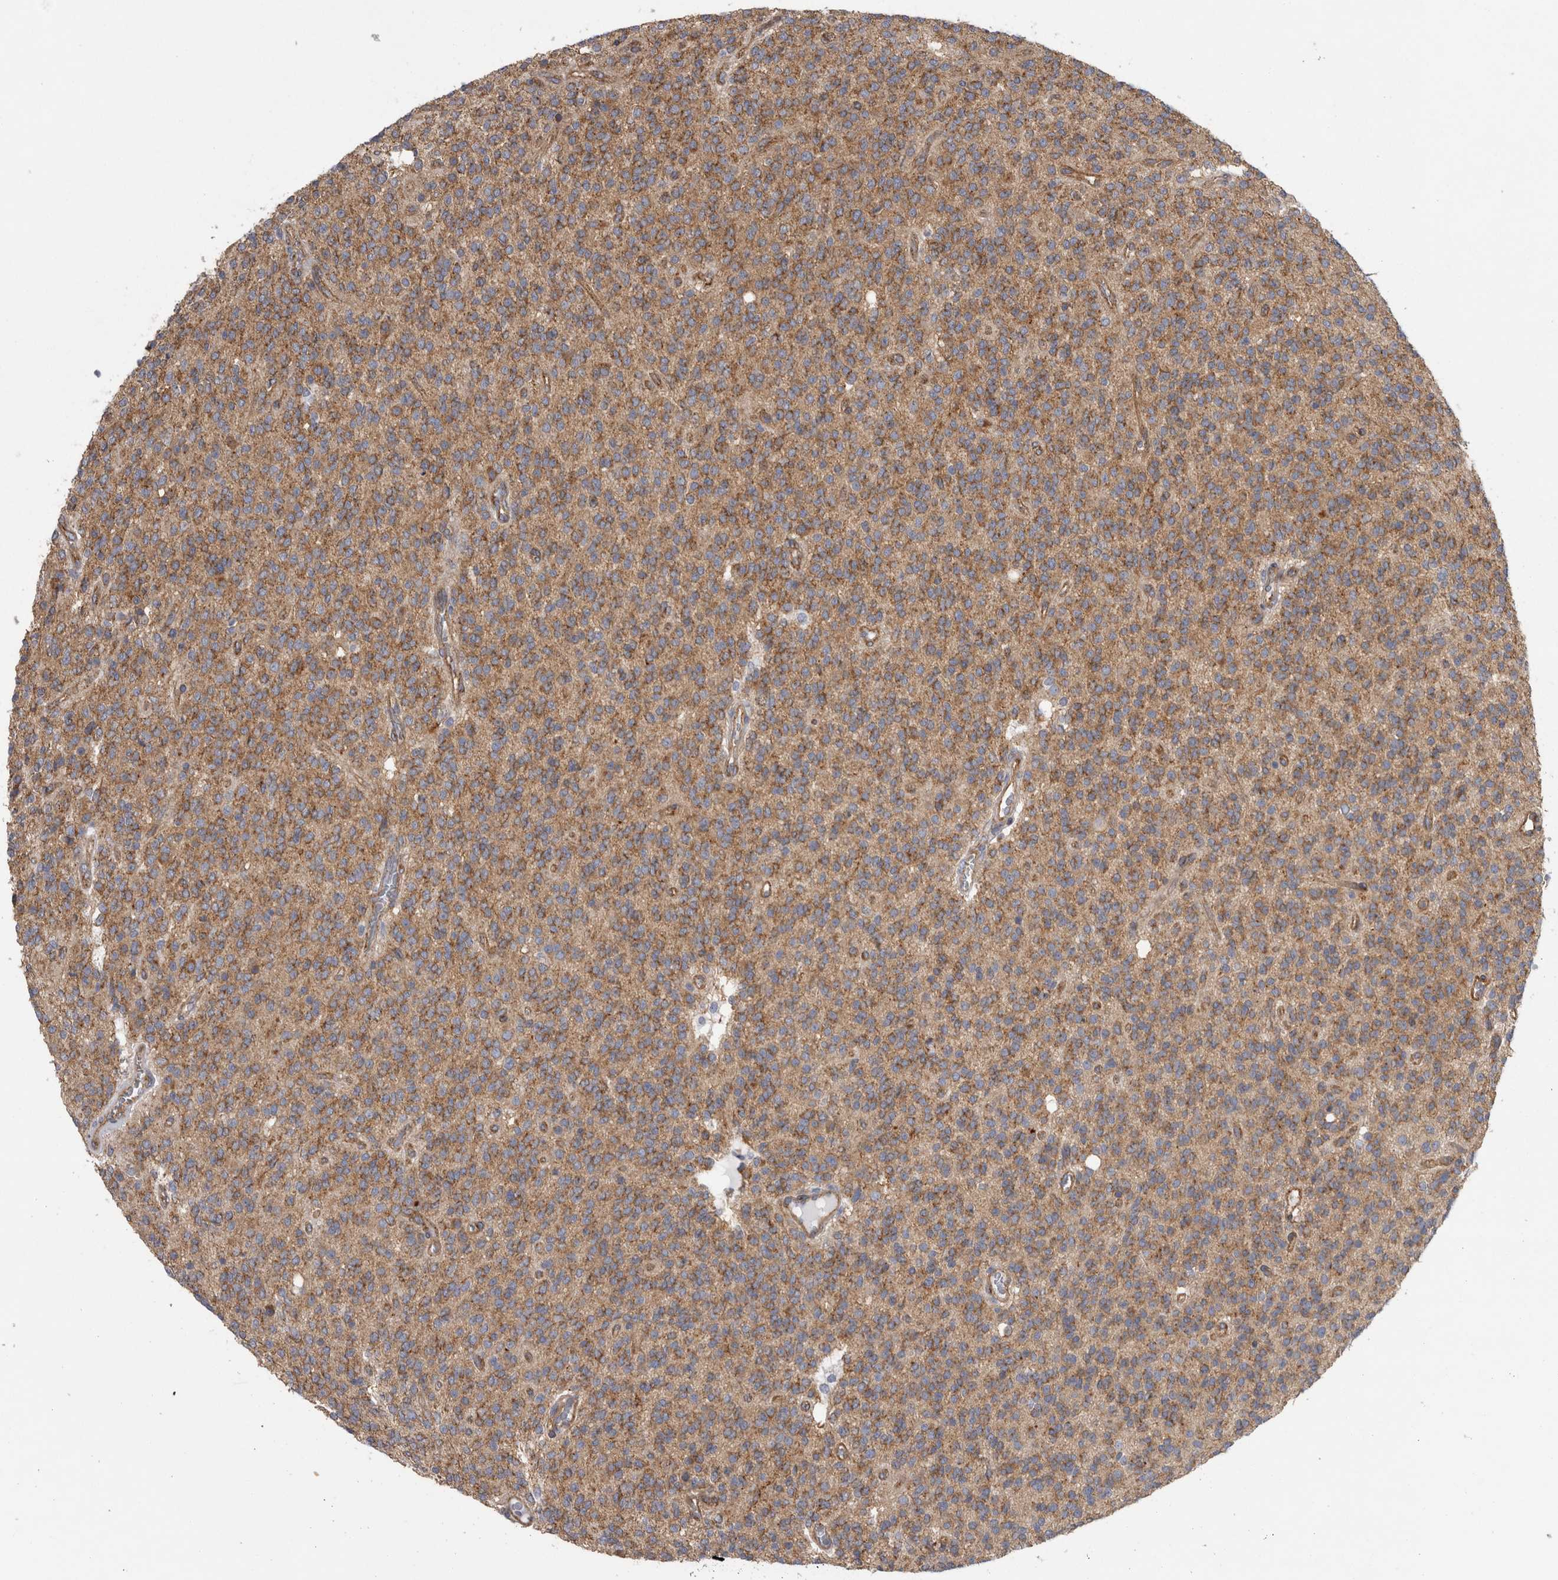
{"staining": {"intensity": "moderate", "quantity": ">75%", "location": "cytoplasmic/membranous"}, "tissue": "glioma", "cell_type": "Tumor cells", "image_type": "cancer", "snomed": [{"axis": "morphology", "description": "Glioma, malignant, High grade"}, {"axis": "topography", "description": "Brain"}], "caption": "Immunohistochemical staining of malignant glioma (high-grade) reveals medium levels of moderate cytoplasmic/membranous protein positivity in approximately >75% of tumor cells.", "gene": "ATXN3", "patient": {"sex": "male", "age": 34}}